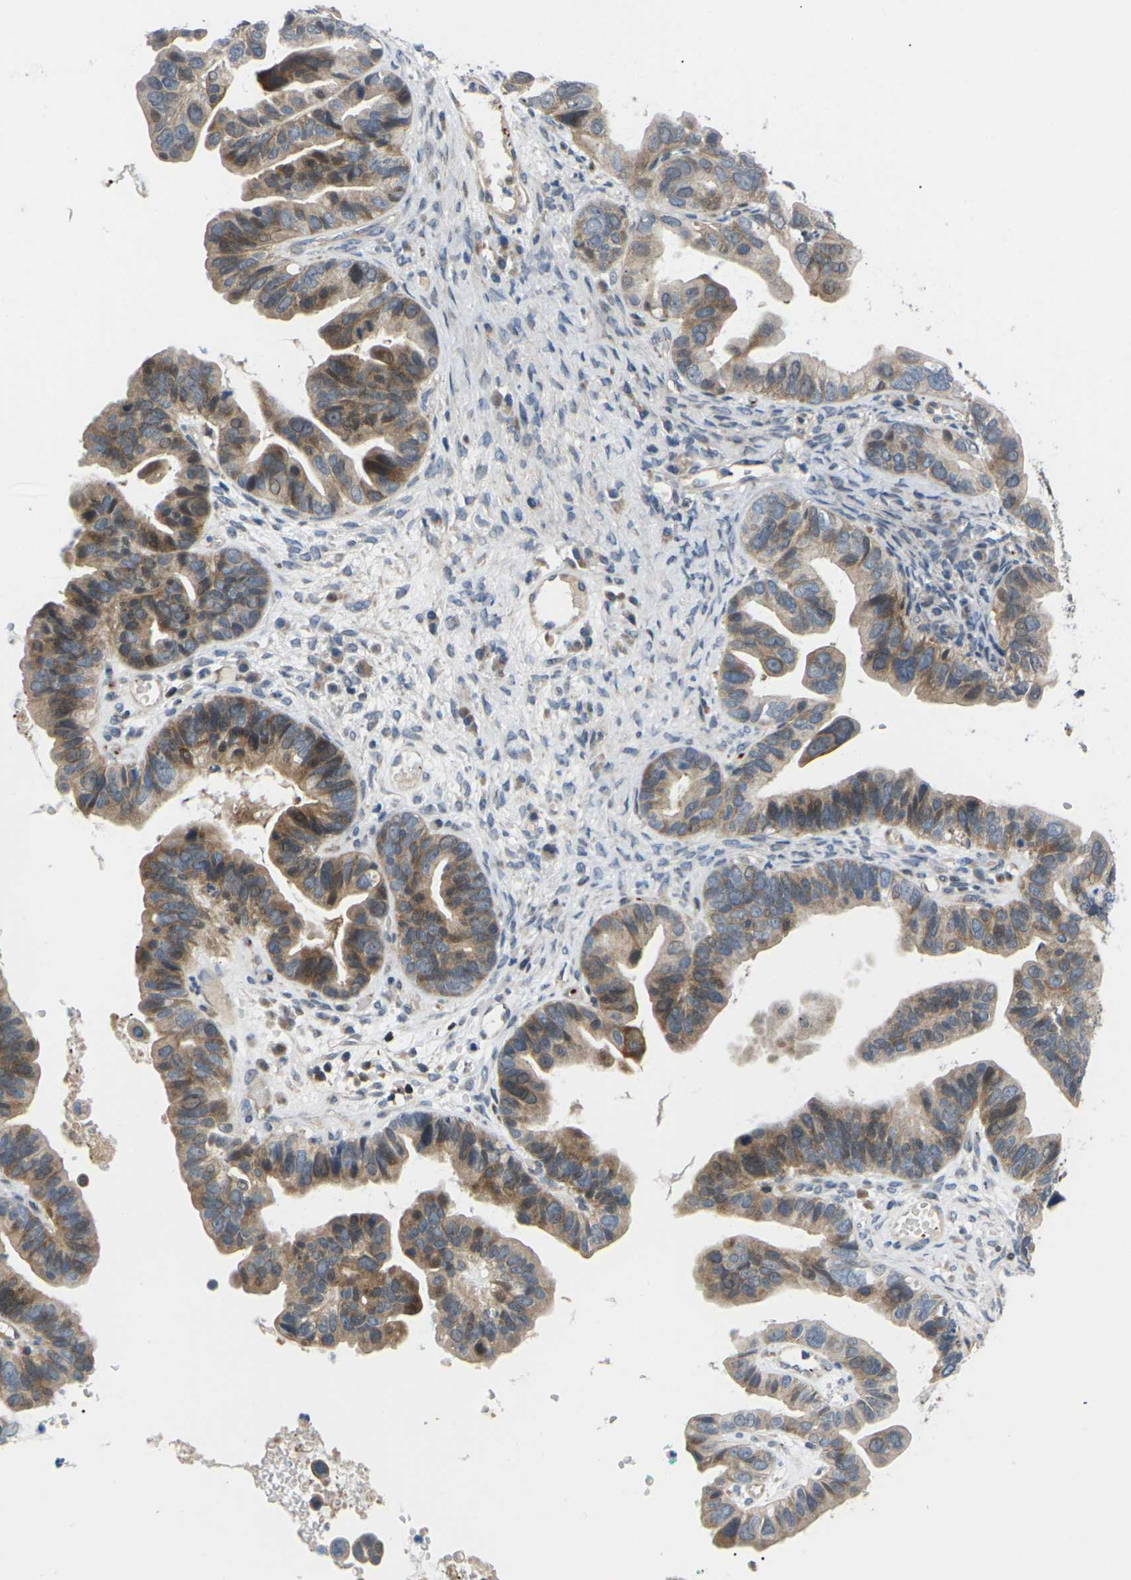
{"staining": {"intensity": "moderate", "quantity": ">75%", "location": "cytoplasmic/membranous"}, "tissue": "ovarian cancer", "cell_type": "Tumor cells", "image_type": "cancer", "snomed": [{"axis": "morphology", "description": "Cystadenocarcinoma, serous, NOS"}, {"axis": "topography", "description": "Ovary"}], "caption": "High-power microscopy captured an immunohistochemistry histopathology image of ovarian cancer, revealing moderate cytoplasmic/membranous expression in about >75% of tumor cells.", "gene": "RPS6KA3", "patient": {"sex": "female", "age": 56}}